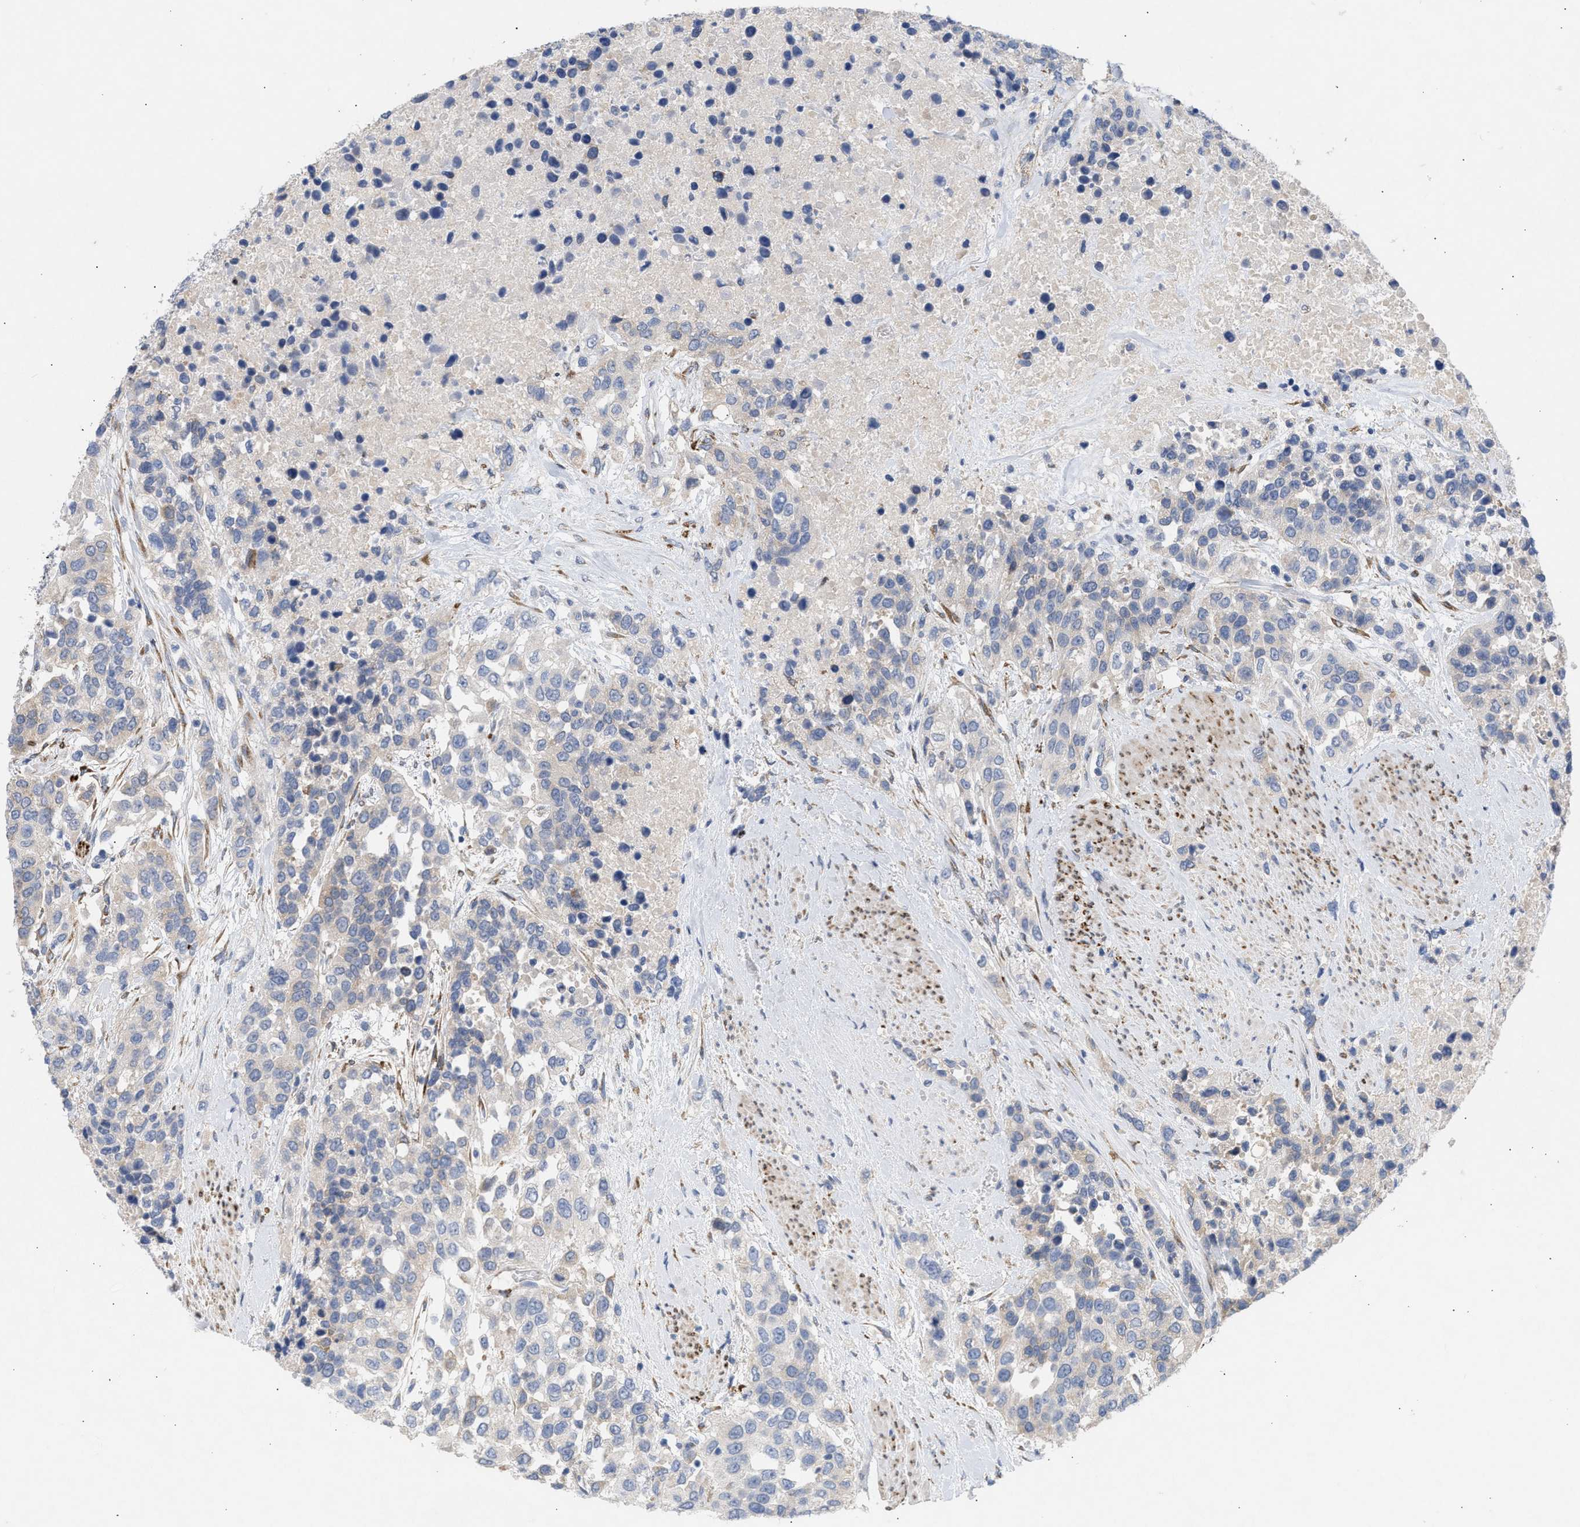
{"staining": {"intensity": "negative", "quantity": "none", "location": "none"}, "tissue": "urothelial cancer", "cell_type": "Tumor cells", "image_type": "cancer", "snomed": [{"axis": "morphology", "description": "Urothelial carcinoma, High grade"}, {"axis": "topography", "description": "Urinary bladder"}], "caption": "Image shows no significant protein staining in tumor cells of high-grade urothelial carcinoma.", "gene": "SELENOM", "patient": {"sex": "female", "age": 80}}